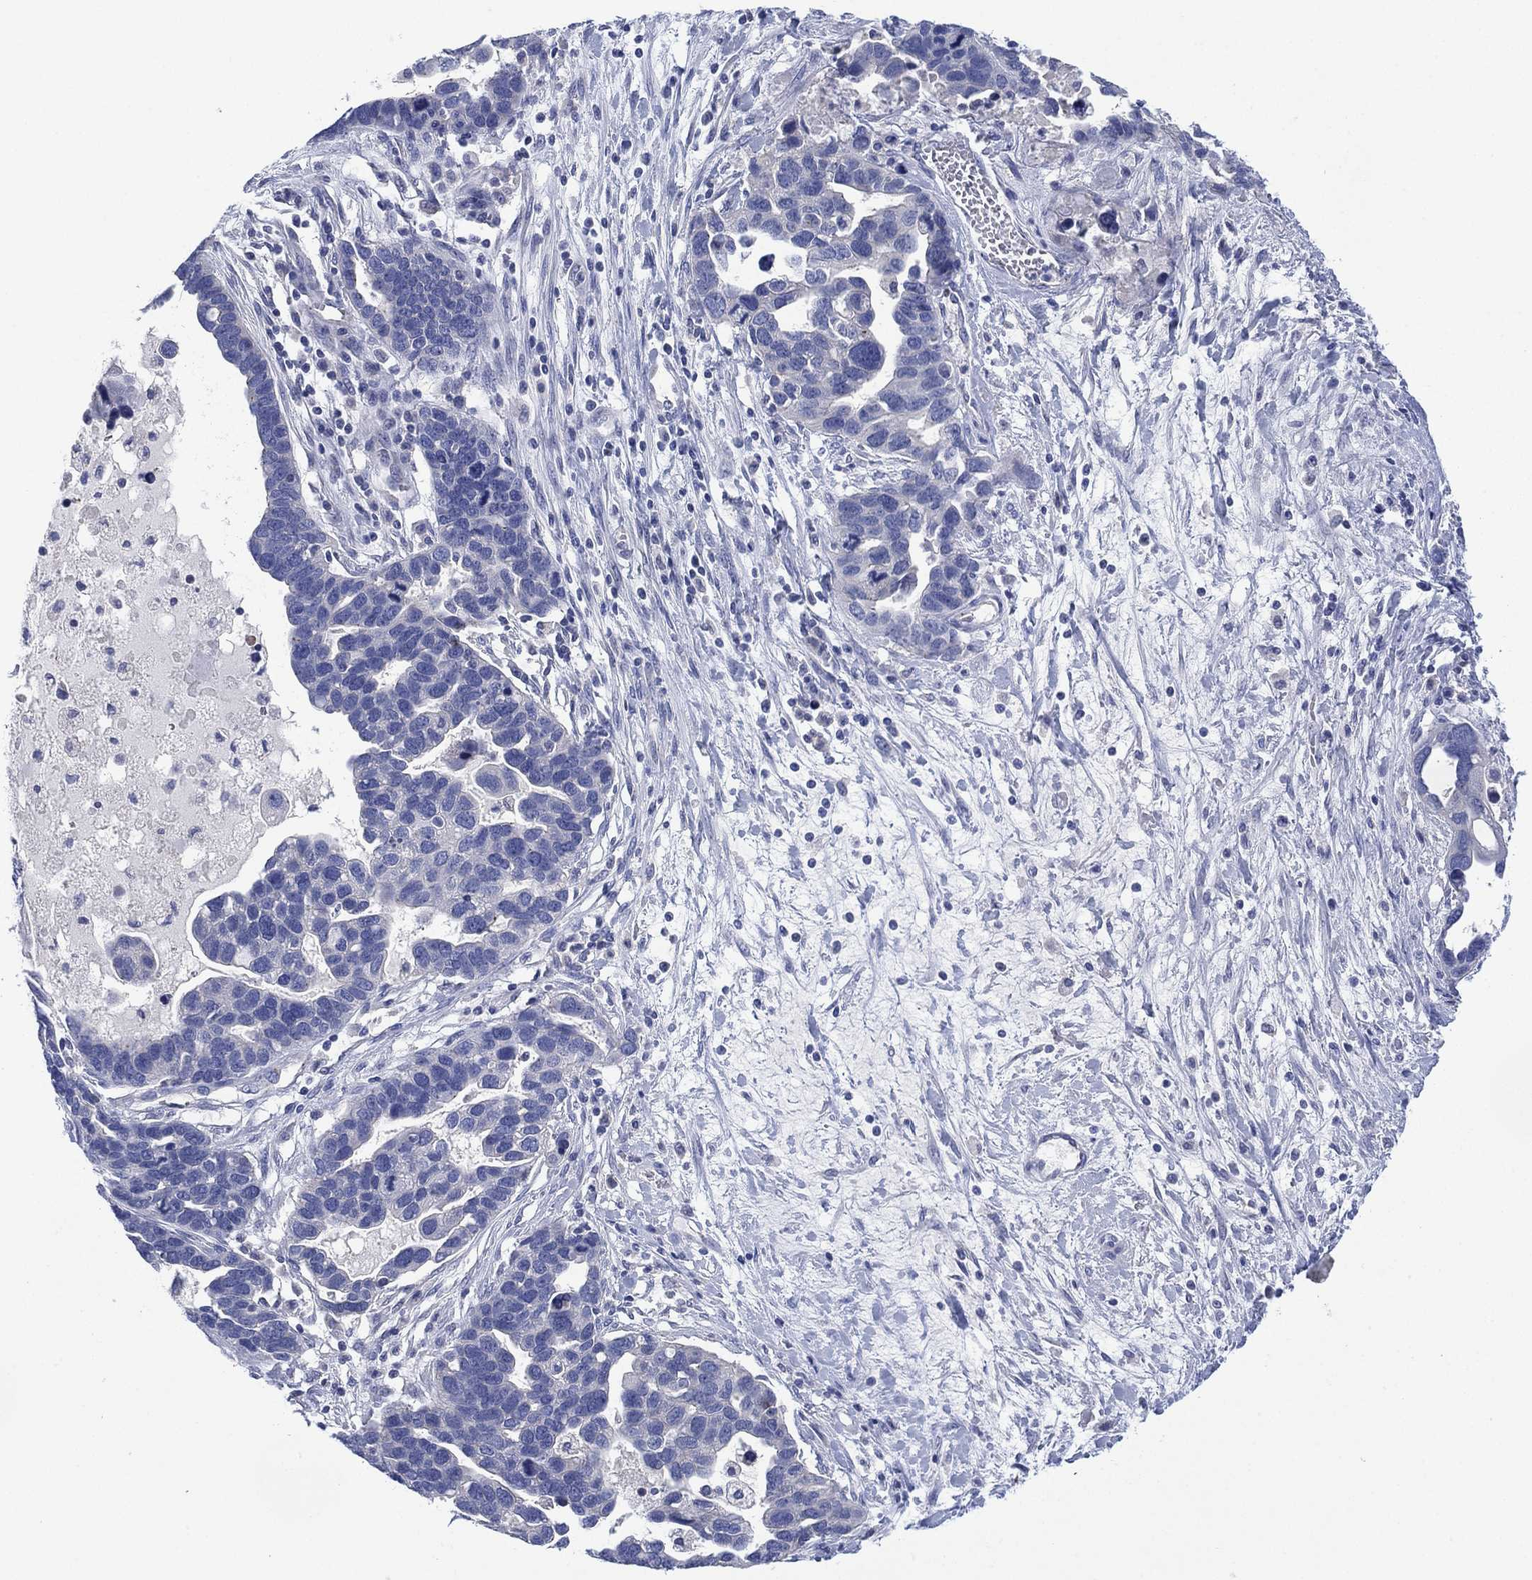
{"staining": {"intensity": "negative", "quantity": "none", "location": "none"}, "tissue": "ovarian cancer", "cell_type": "Tumor cells", "image_type": "cancer", "snomed": [{"axis": "morphology", "description": "Cystadenocarcinoma, serous, NOS"}, {"axis": "topography", "description": "Ovary"}], "caption": "High magnification brightfield microscopy of serous cystadenocarcinoma (ovarian) stained with DAB (brown) and counterstained with hematoxylin (blue): tumor cells show no significant expression.", "gene": "CHRNA3", "patient": {"sex": "female", "age": 54}}